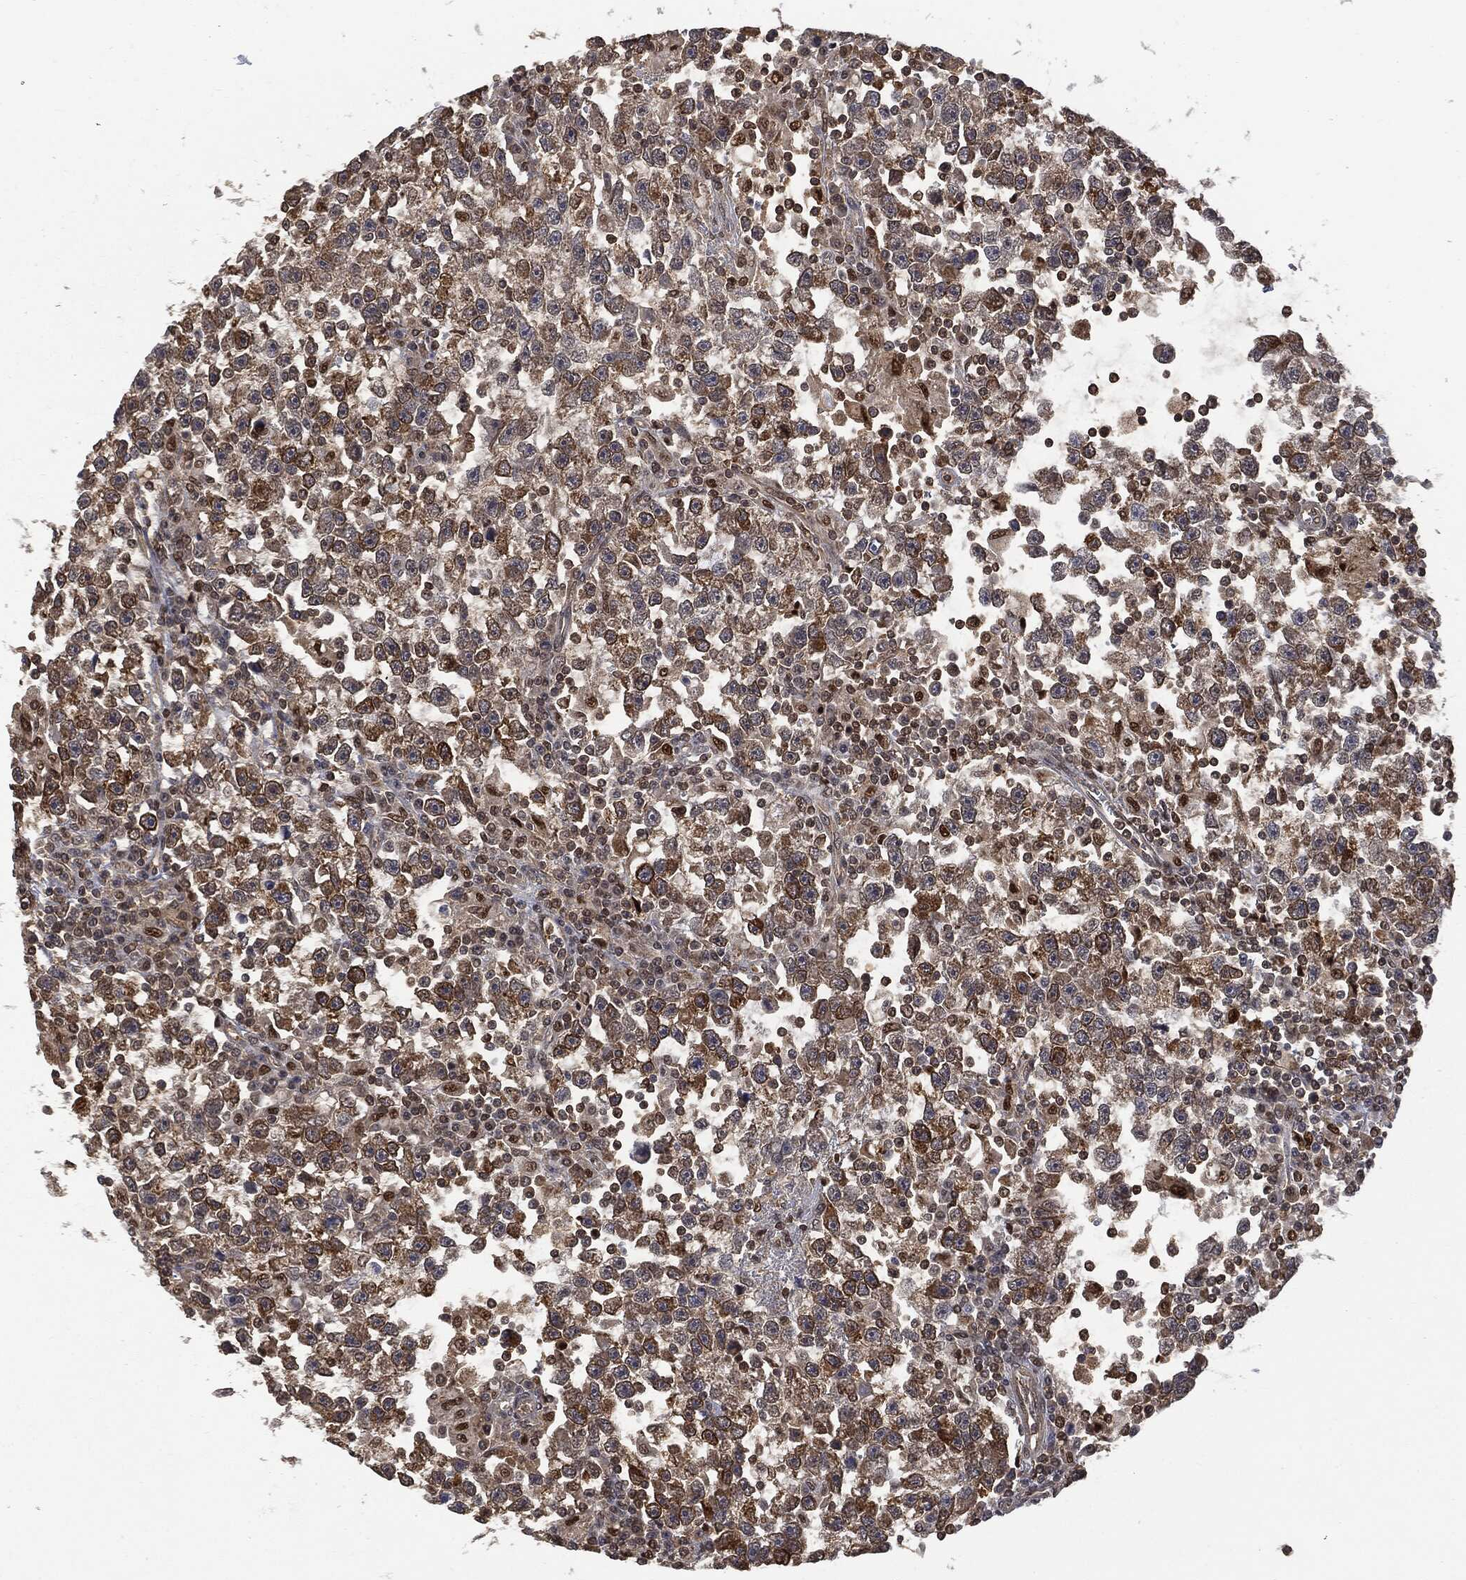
{"staining": {"intensity": "strong", "quantity": "<25%", "location": "cytoplasmic/membranous"}, "tissue": "testis cancer", "cell_type": "Tumor cells", "image_type": "cancer", "snomed": [{"axis": "morphology", "description": "Seminoma, NOS"}, {"axis": "topography", "description": "Testis"}], "caption": "Tumor cells display medium levels of strong cytoplasmic/membranous positivity in about <25% of cells in testis cancer (seminoma). Ihc stains the protein of interest in brown and the nuclei are stained blue.", "gene": "PSMB10", "patient": {"sex": "male", "age": 47}}